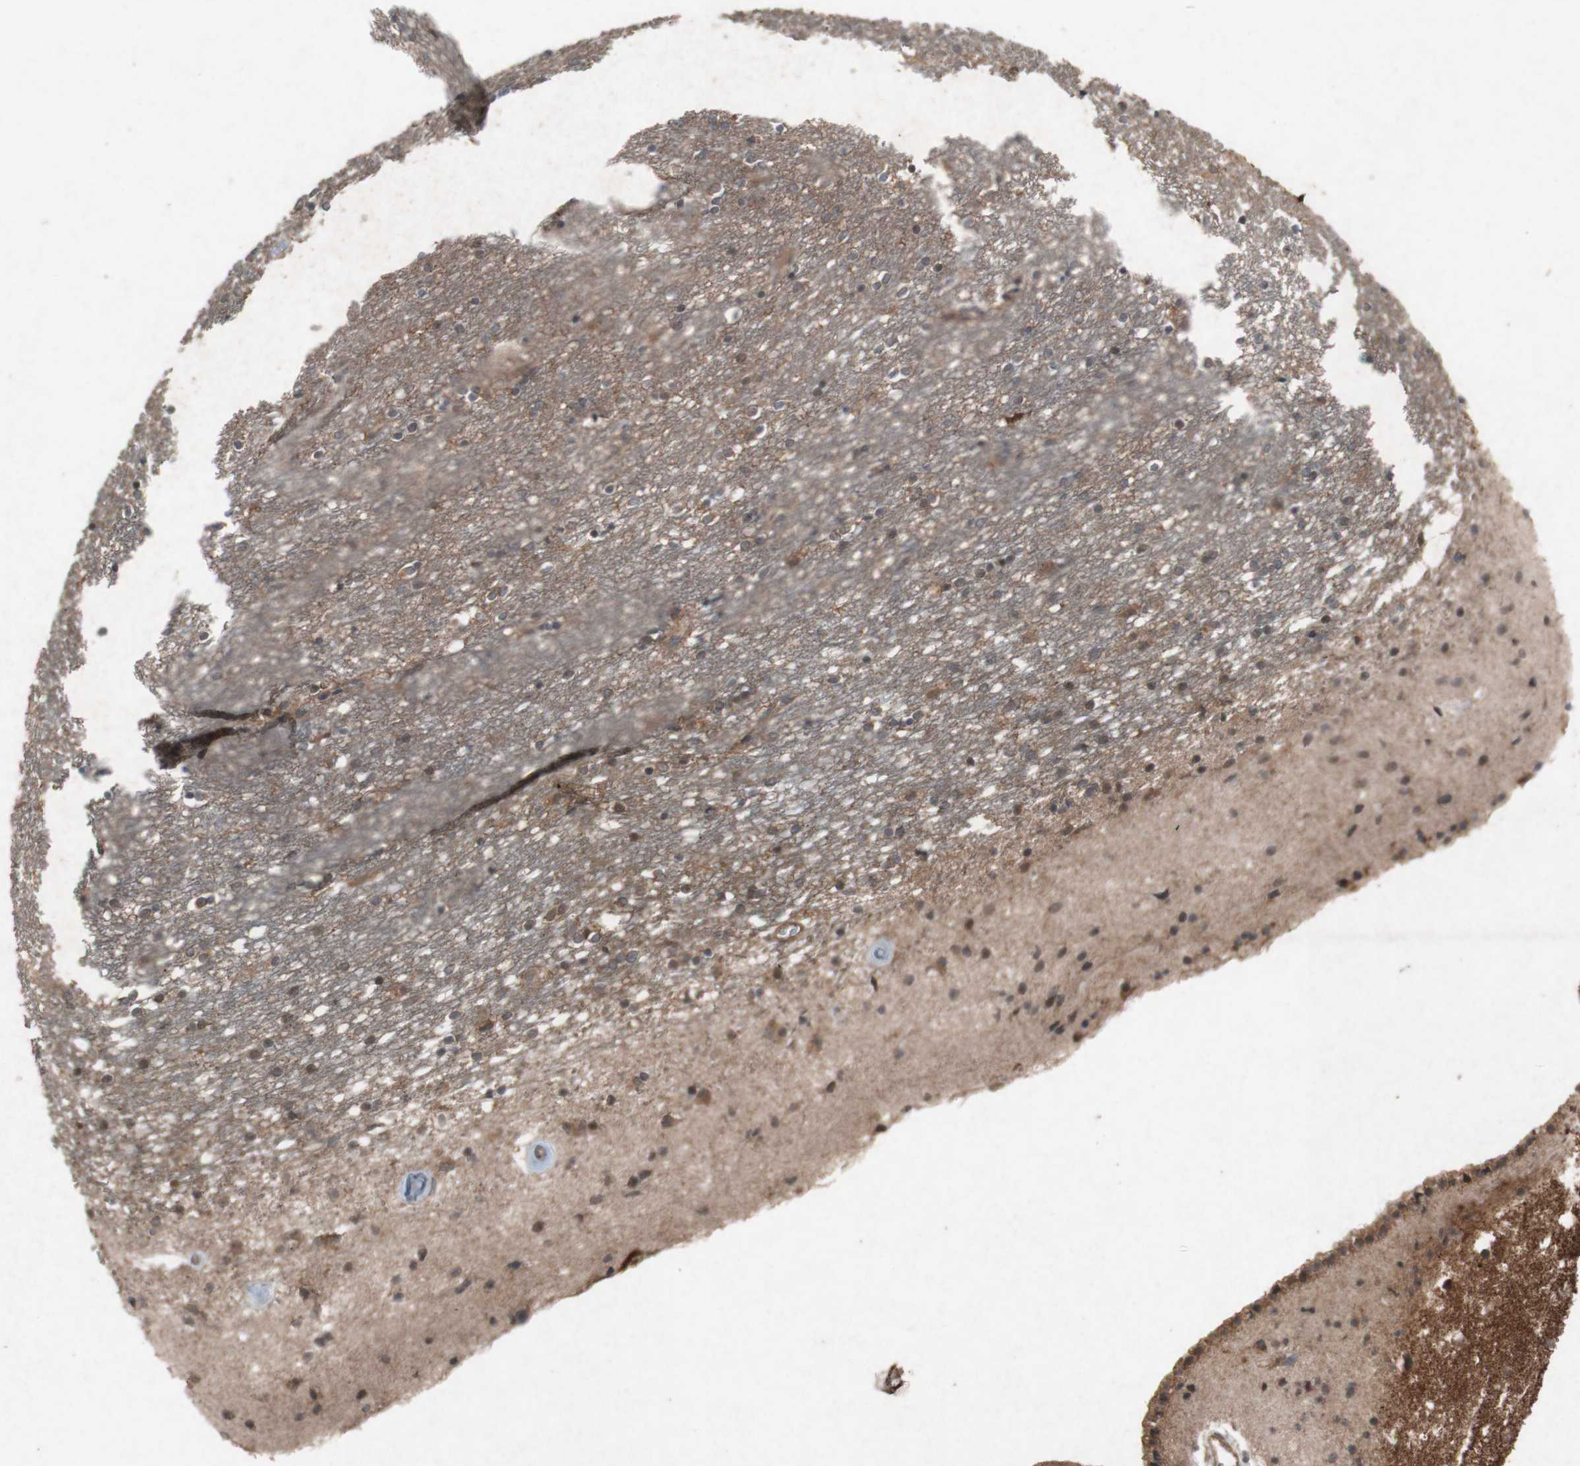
{"staining": {"intensity": "moderate", "quantity": ">75%", "location": "cytoplasmic/membranous"}, "tissue": "caudate", "cell_type": "Glial cells", "image_type": "normal", "snomed": [{"axis": "morphology", "description": "Normal tissue, NOS"}, {"axis": "topography", "description": "Lateral ventricle wall"}], "caption": "Brown immunohistochemical staining in benign caudate shows moderate cytoplasmic/membranous staining in approximately >75% of glial cells.", "gene": "ATP6V1F", "patient": {"sex": "female", "age": 54}}